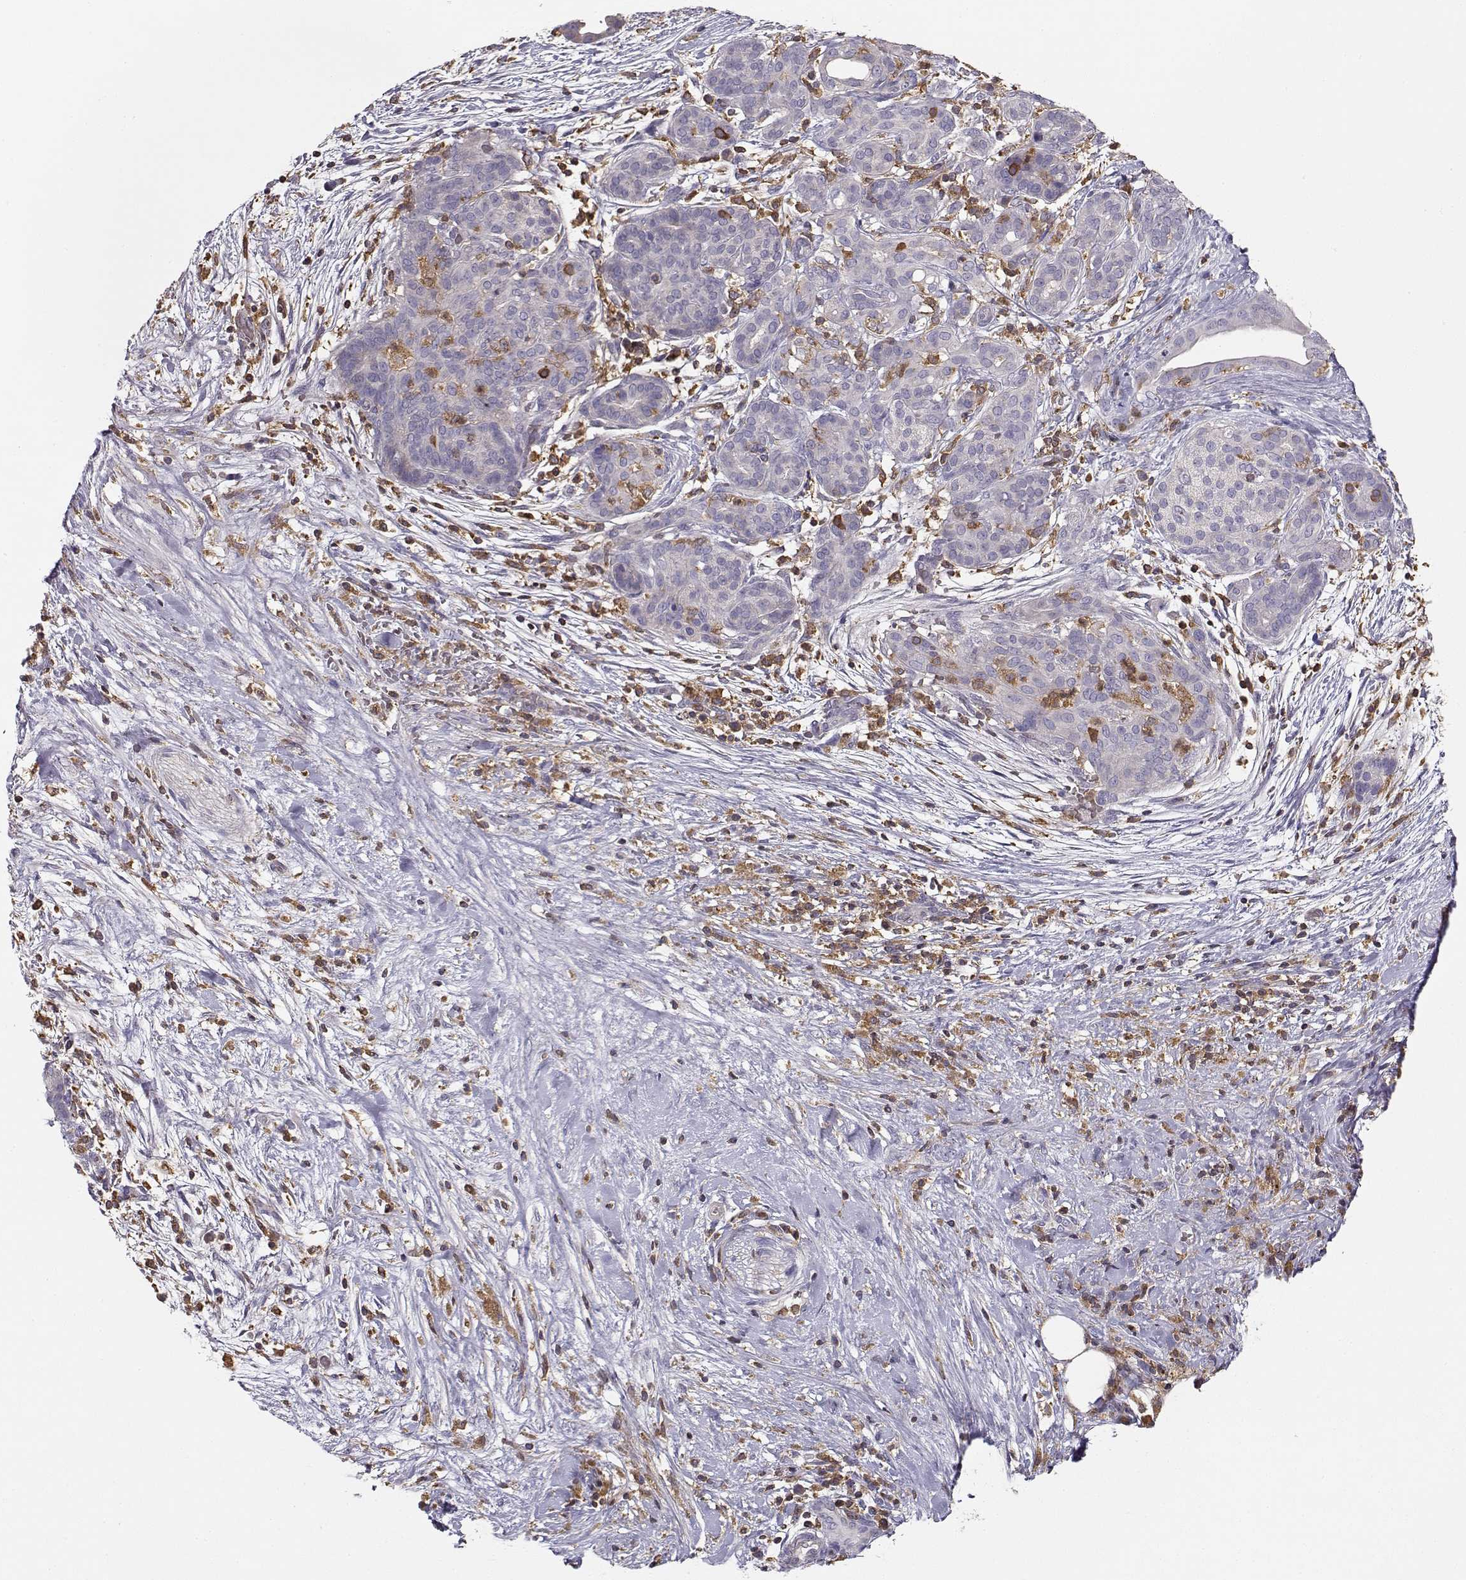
{"staining": {"intensity": "negative", "quantity": "none", "location": "none"}, "tissue": "pancreatic cancer", "cell_type": "Tumor cells", "image_type": "cancer", "snomed": [{"axis": "morphology", "description": "Adenocarcinoma, NOS"}, {"axis": "topography", "description": "Pancreas"}], "caption": "This photomicrograph is of pancreatic adenocarcinoma stained with immunohistochemistry (IHC) to label a protein in brown with the nuclei are counter-stained blue. There is no positivity in tumor cells. Brightfield microscopy of immunohistochemistry stained with DAB (3,3'-diaminobenzidine) (brown) and hematoxylin (blue), captured at high magnification.", "gene": "VAV1", "patient": {"sex": "male", "age": 44}}